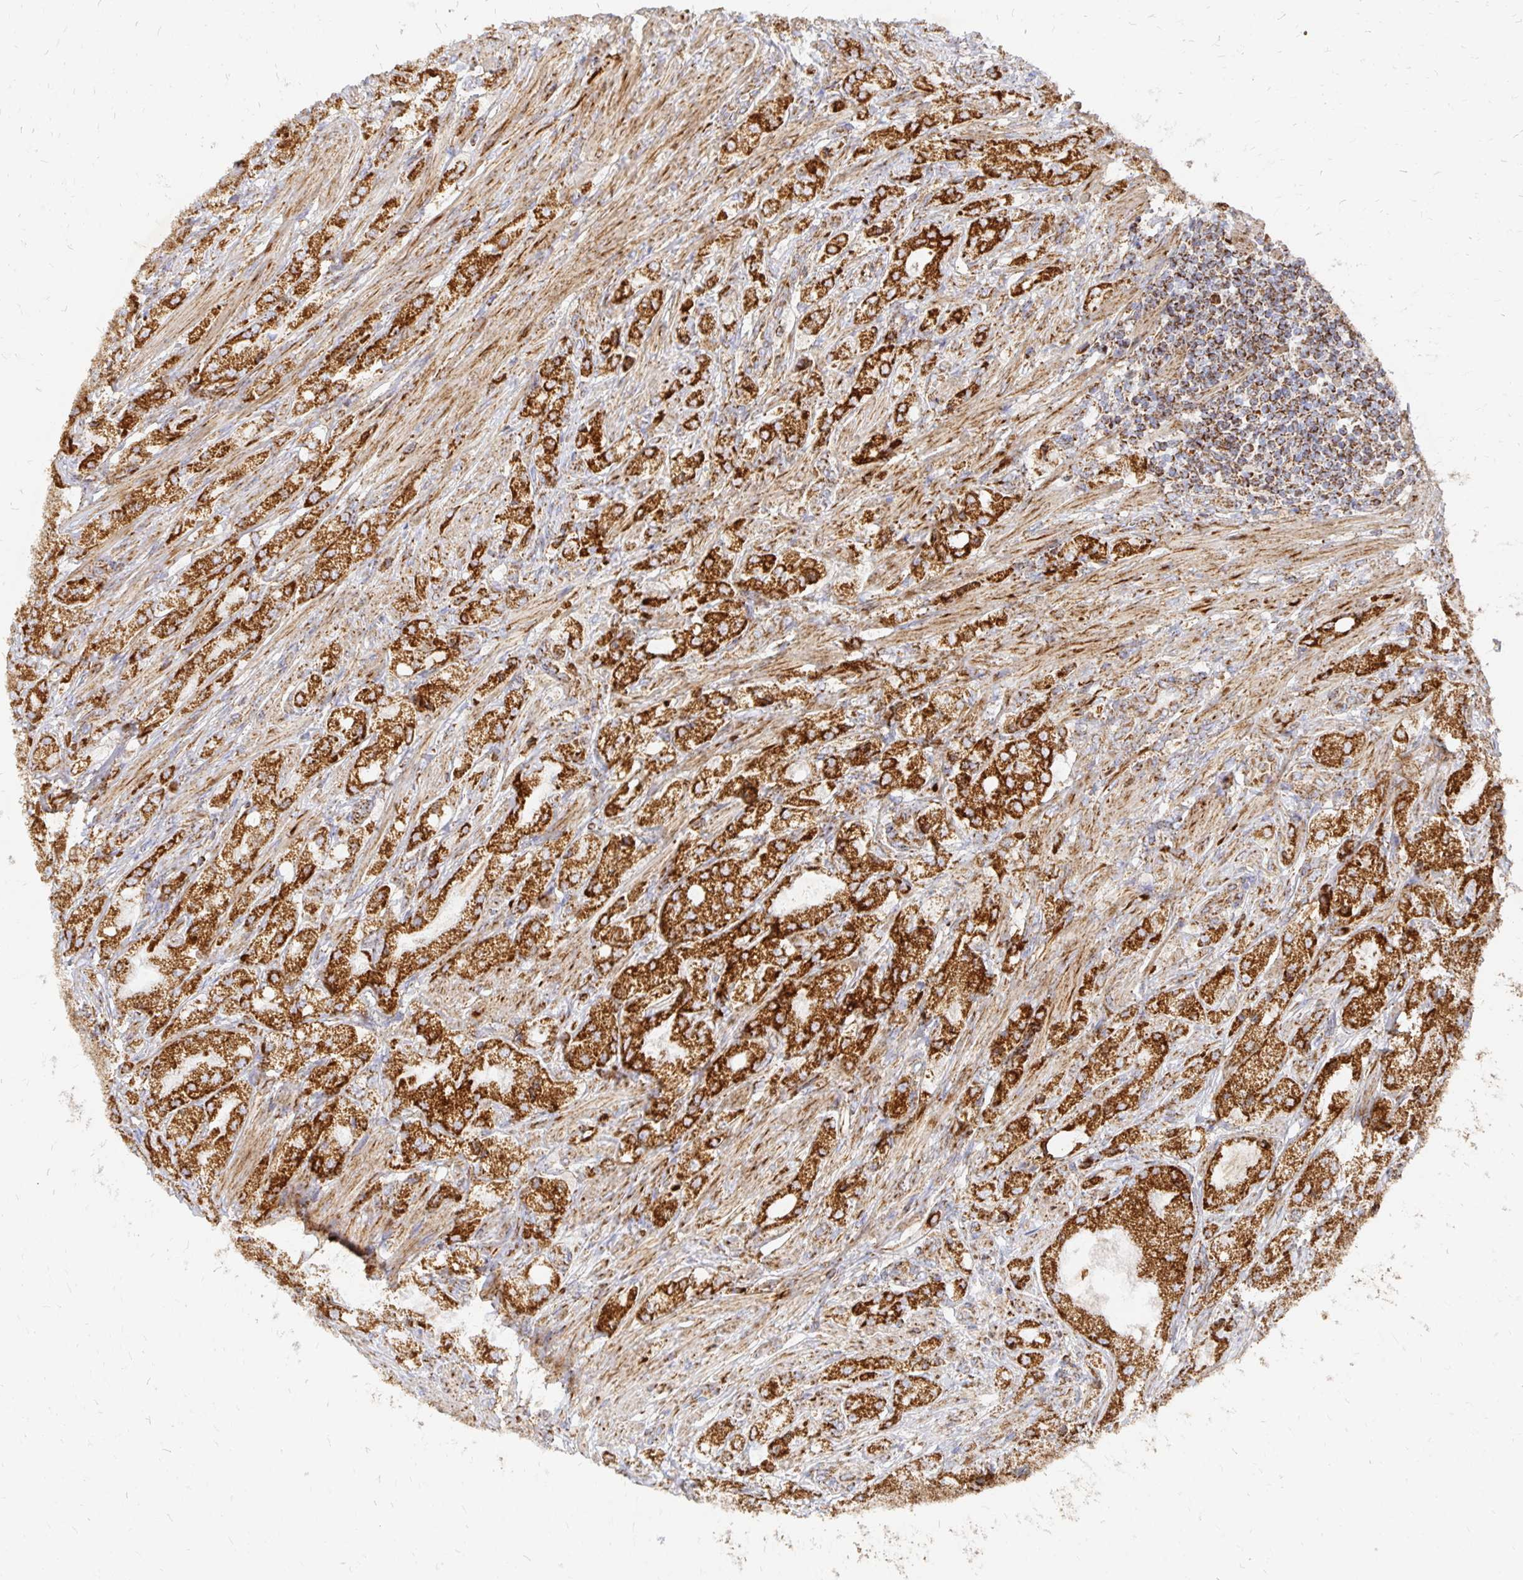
{"staining": {"intensity": "strong", "quantity": ">75%", "location": "cytoplasmic/membranous"}, "tissue": "prostate cancer", "cell_type": "Tumor cells", "image_type": "cancer", "snomed": [{"axis": "morphology", "description": "Adenocarcinoma, High grade"}, {"axis": "topography", "description": "Prostate"}], "caption": "A photomicrograph showing strong cytoplasmic/membranous staining in approximately >75% of tumor cells in prostate adenocarcinoma (high-grade), as visualized by brown immunohistochemical staining.", "gene": "STOML2", "patient": {"sex": "male", "age": 61}}